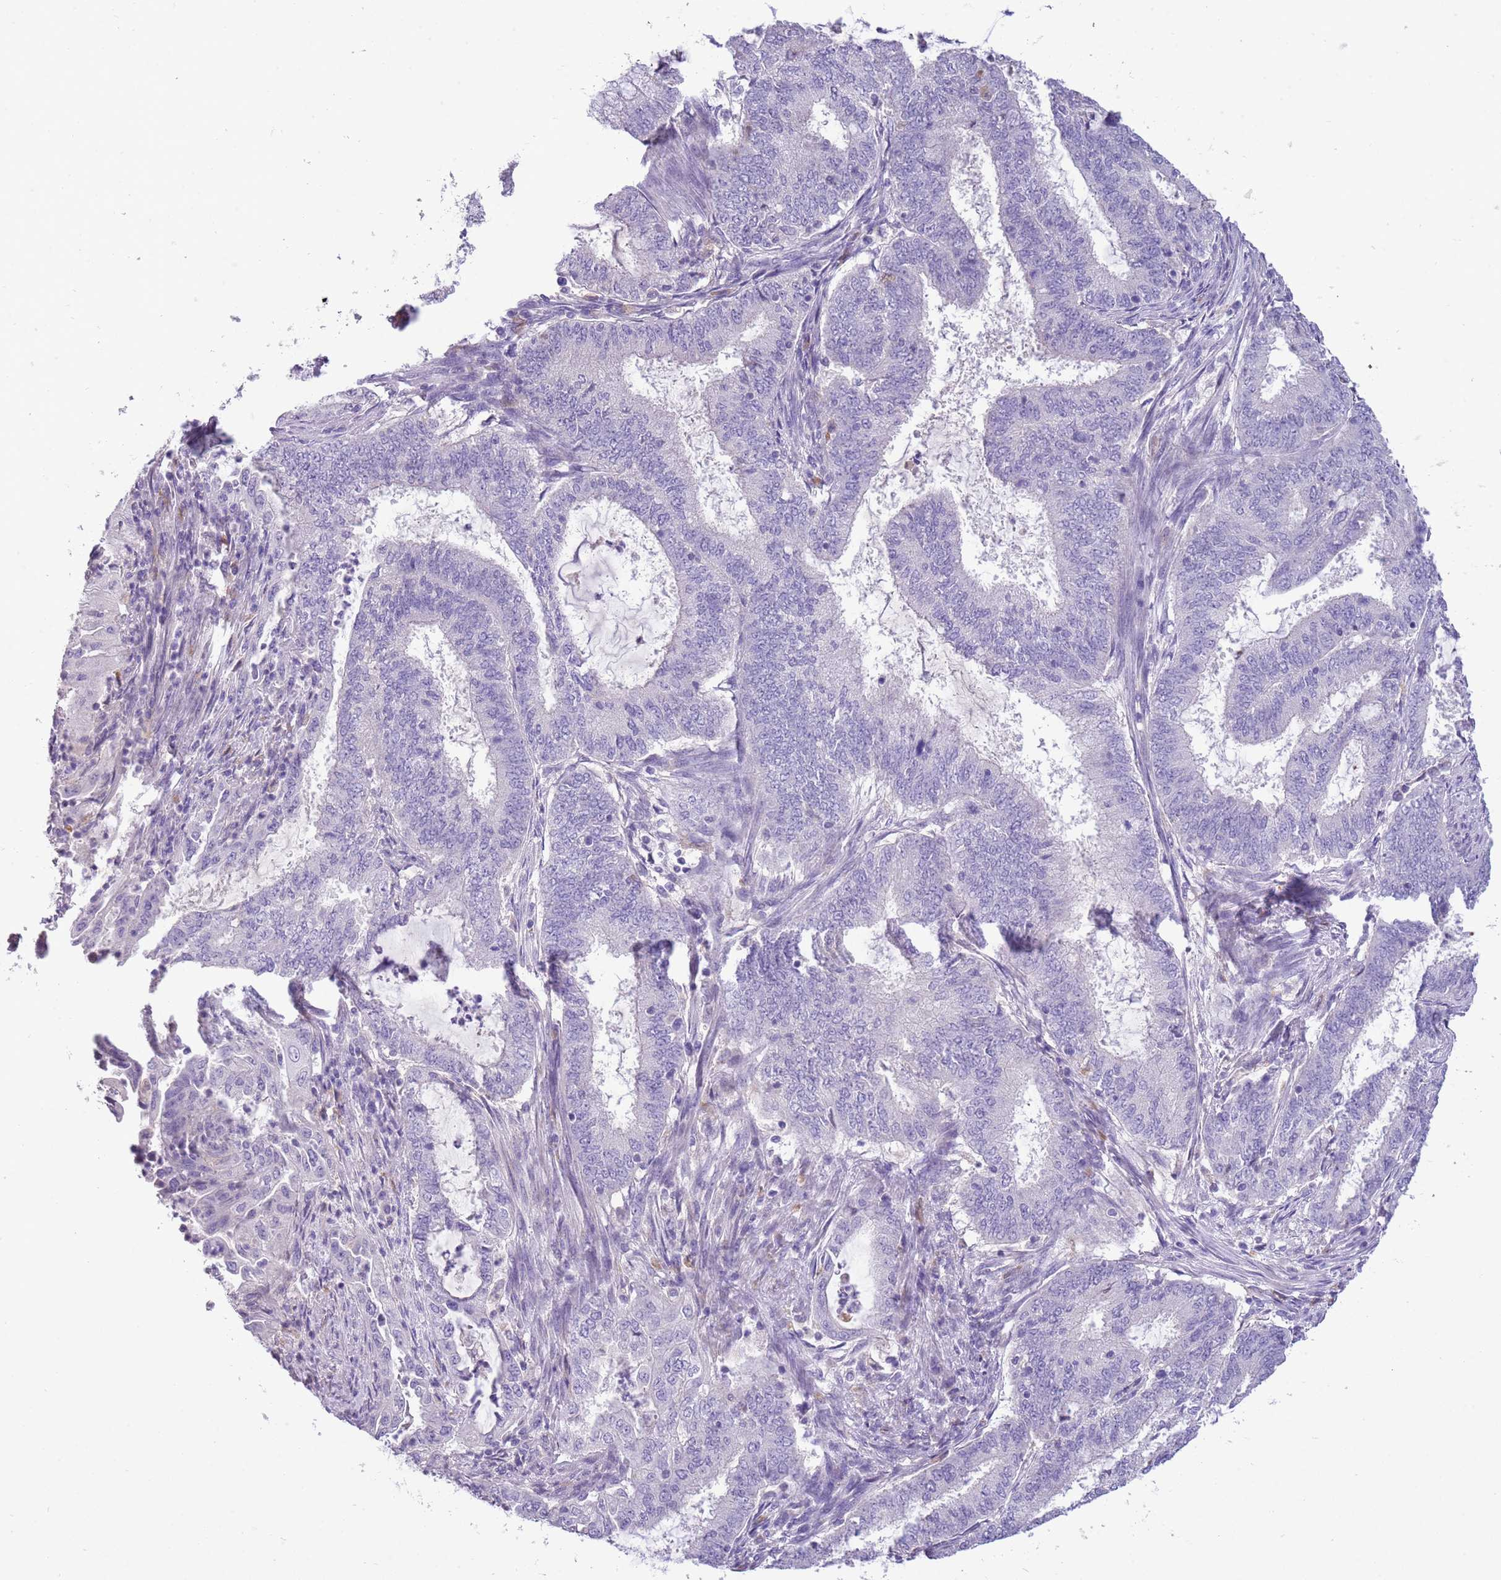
{"staining": {"intensity": "negative", "quantity": "none", "location": "none"}, "tissue": "endometrial cancer", "cell_type": "Tumor cells", "image_type": "cancer", "snomed": [{"axis": "morphology", "description": "Adenocarcinoma, NOS"}, {"axis": "topography", "description": "Endometrium"}], "caption": "There is no significant expression in tumor cells of endometrial cancer.", "gene": "SCAMP5", "patient": {"sex": "female", "age": 51}}